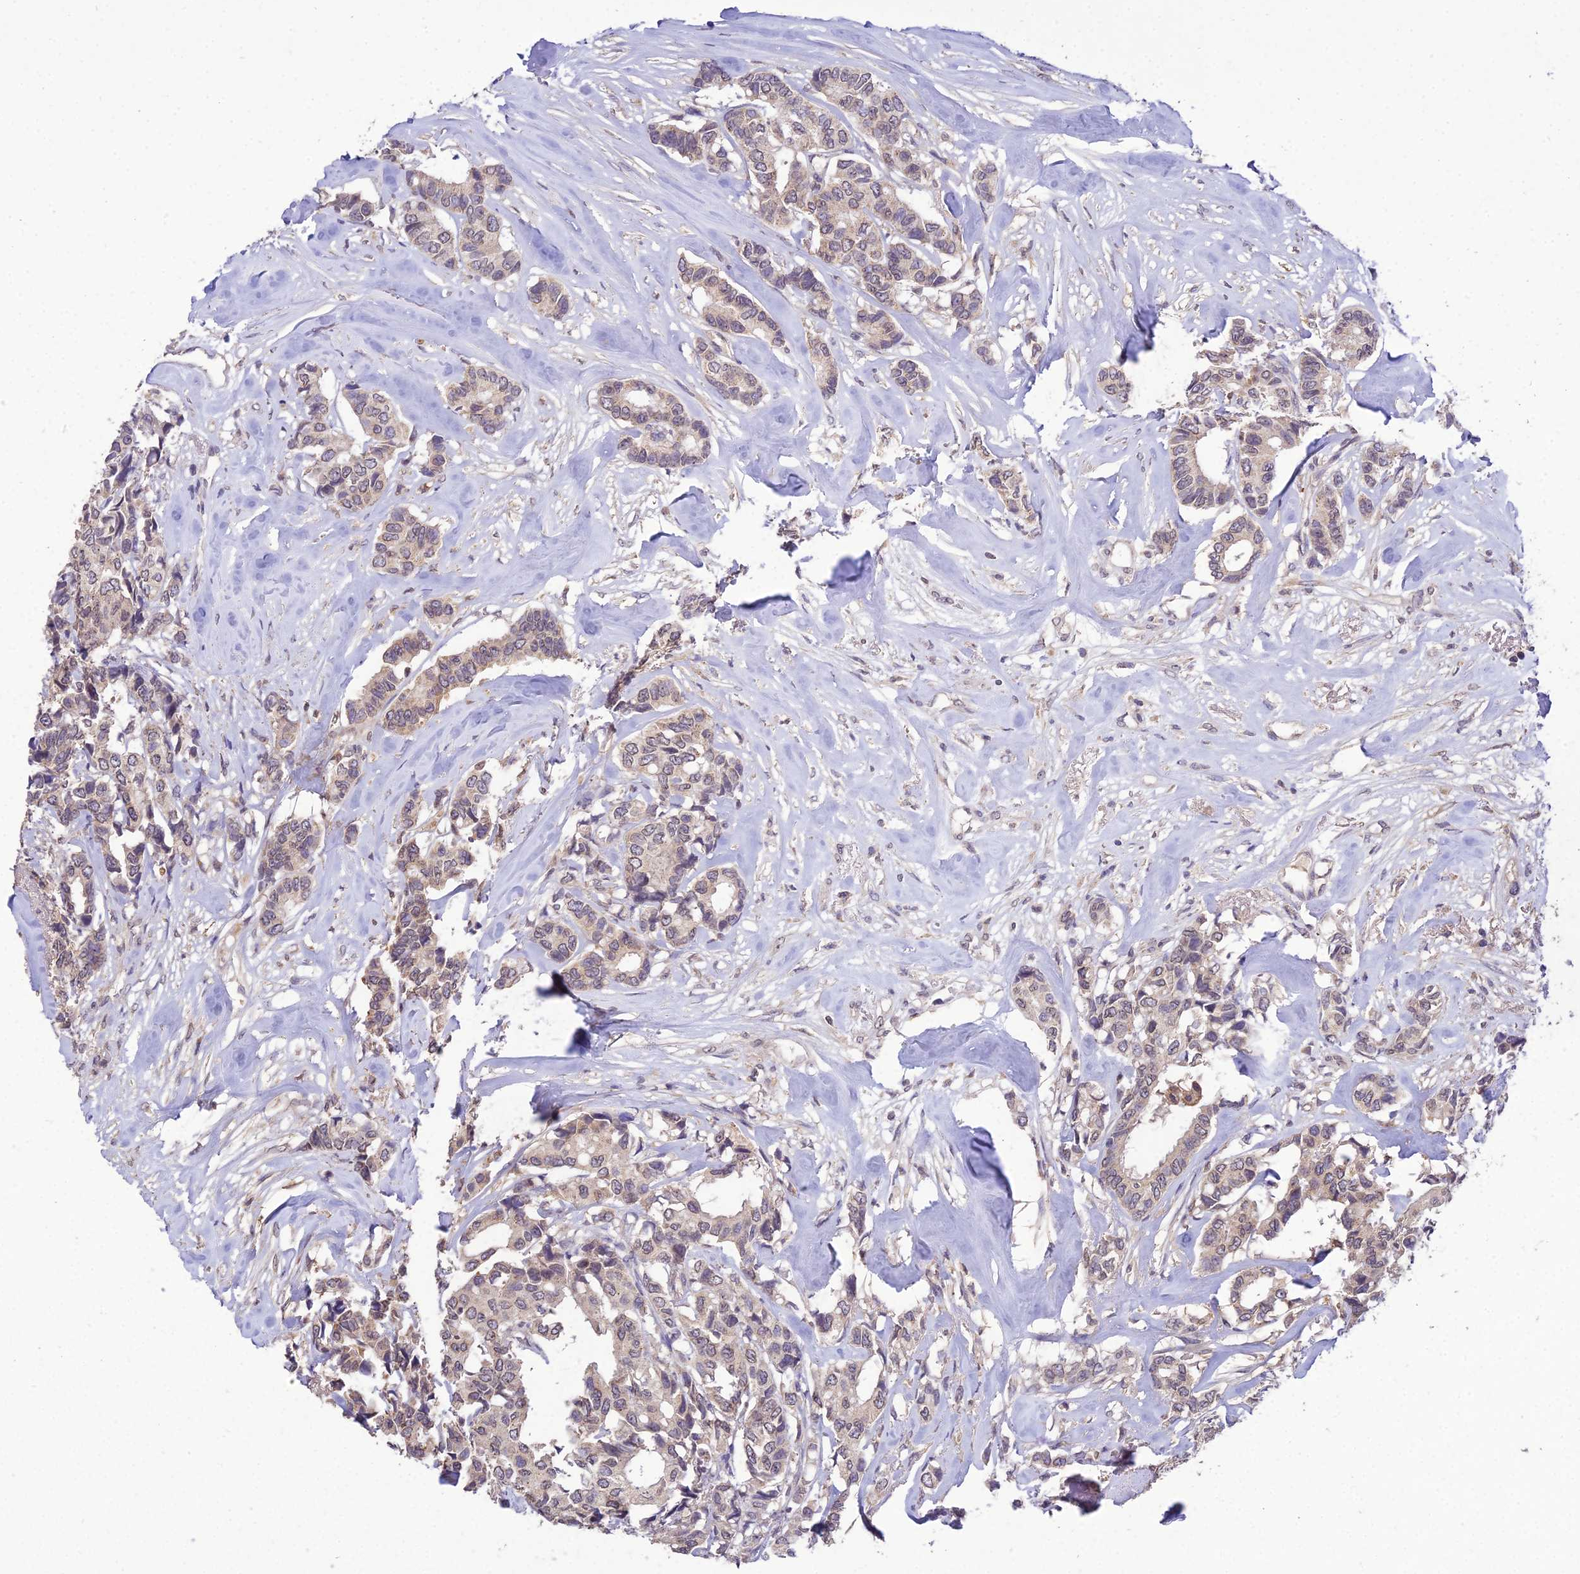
{"staining": {"intensity": "weak", "quantity": "25%-75%", "location": "cytoplasmic/membranous"}, "tissue": "breast cancer", "cell_type": "Tumor cells", "image_type": "cancer", "snomed": [{"axis": "morphology", "description": "Duct carcinoma"}, {"axis": "topography", "description": "Breast"}], "caption": "IHC of intraductal carcinoma (breast) demonstrates low levels of weak cytoplasmic/membranous expression in about 25%-75% of tumor cells.", "gene": "PGK1", "patient": {"sex": "female", "age": 87}}